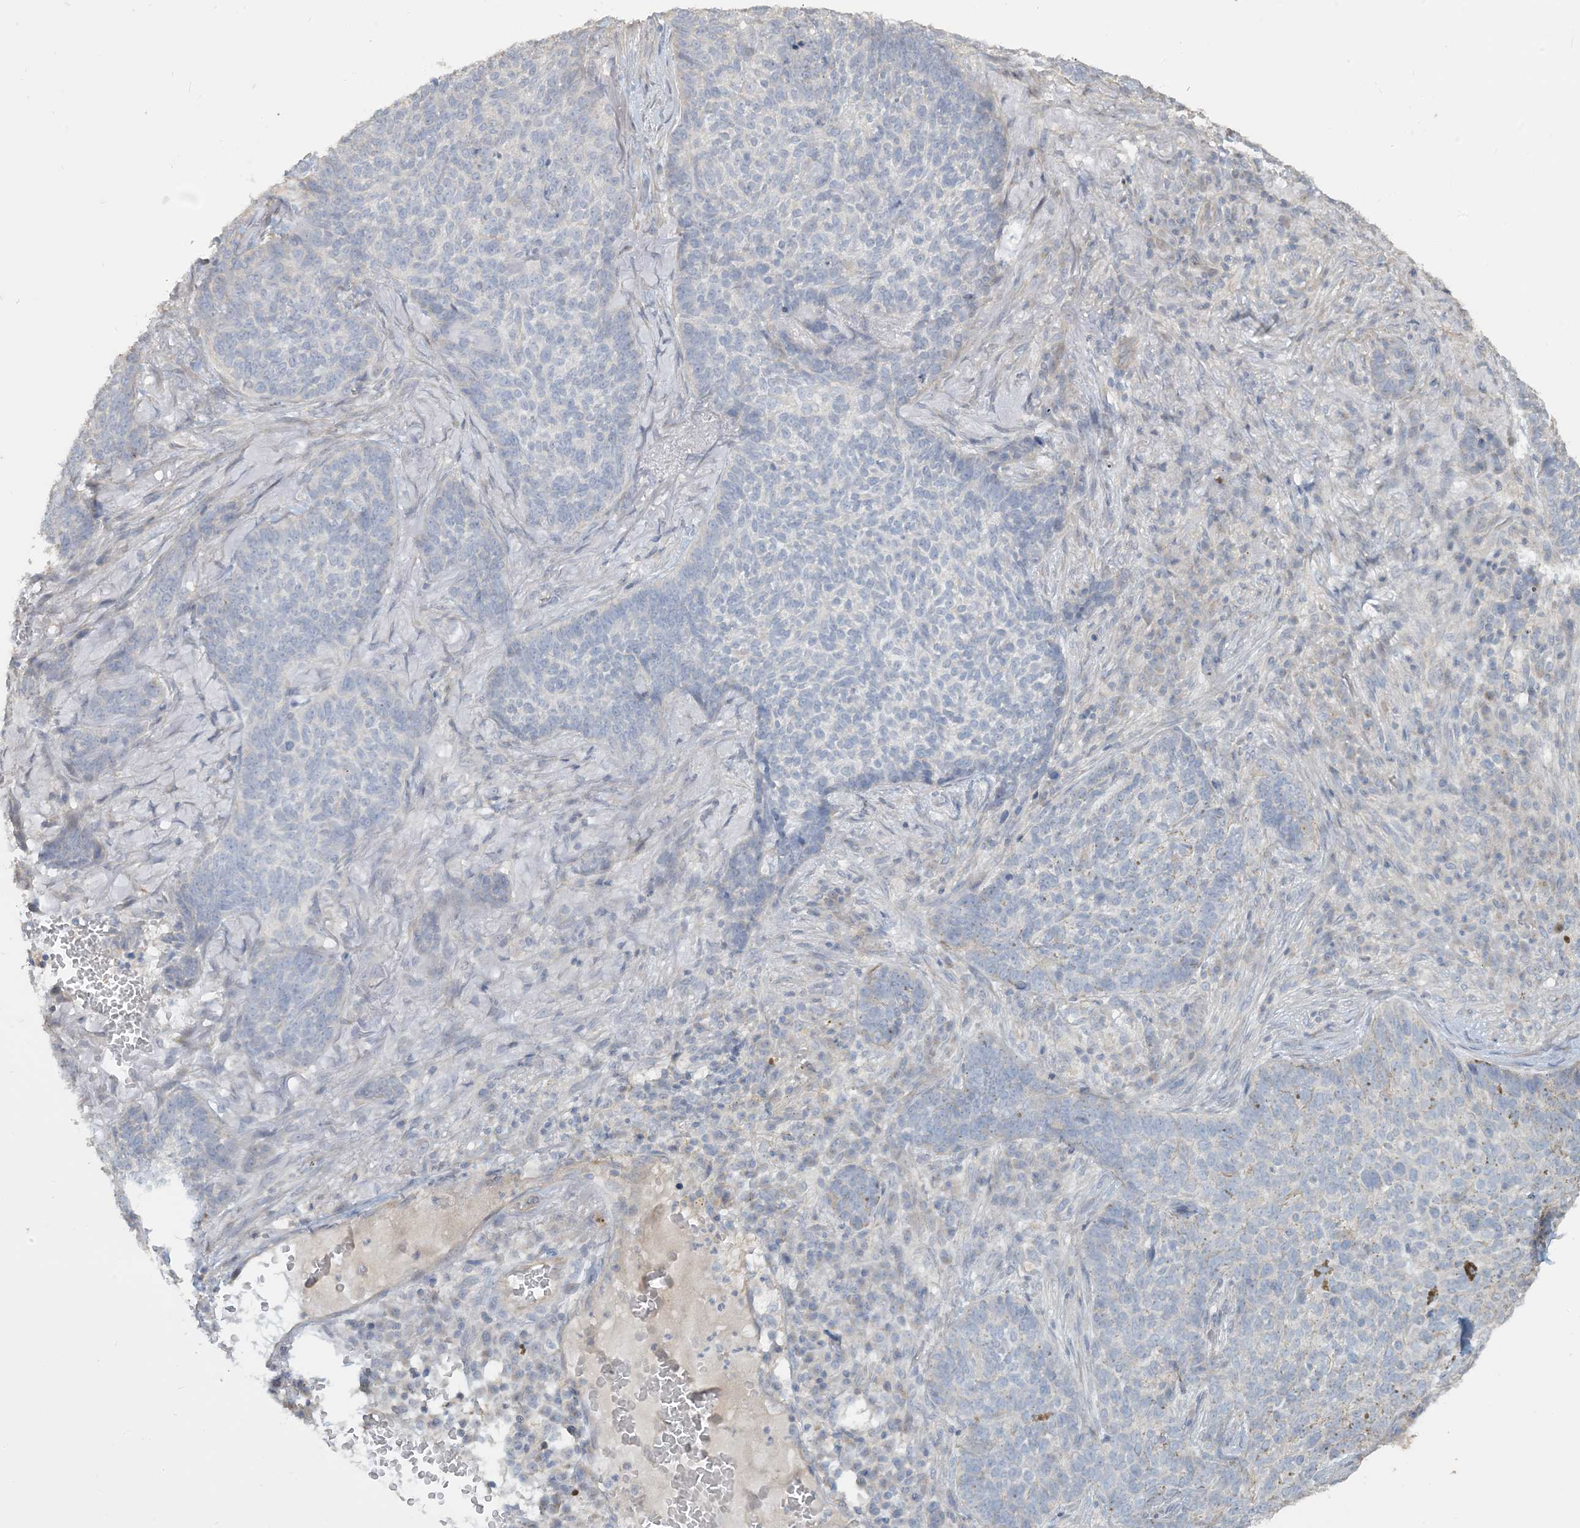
{"staining": {"intensity": "negative", "quantity": "none", "location": "none"}, "tissue": "skin cancer", "cell_type": "Tumor cells", "image_type": "cancer", "snomed": [{"axis": "morphology", "description": "Basal cell carcinoma"}, {"axis": "topography", "description": "Skin"}], "caption": "This is a histopathology image of IHC staining of skin basal cell carcinoma, which shows no expression in tumor cells. (Immunohistochemistry, brightfield microscopy, high magnification).", "gene": "NPHS2", "patient": {"sex": "male", "age": 85}}